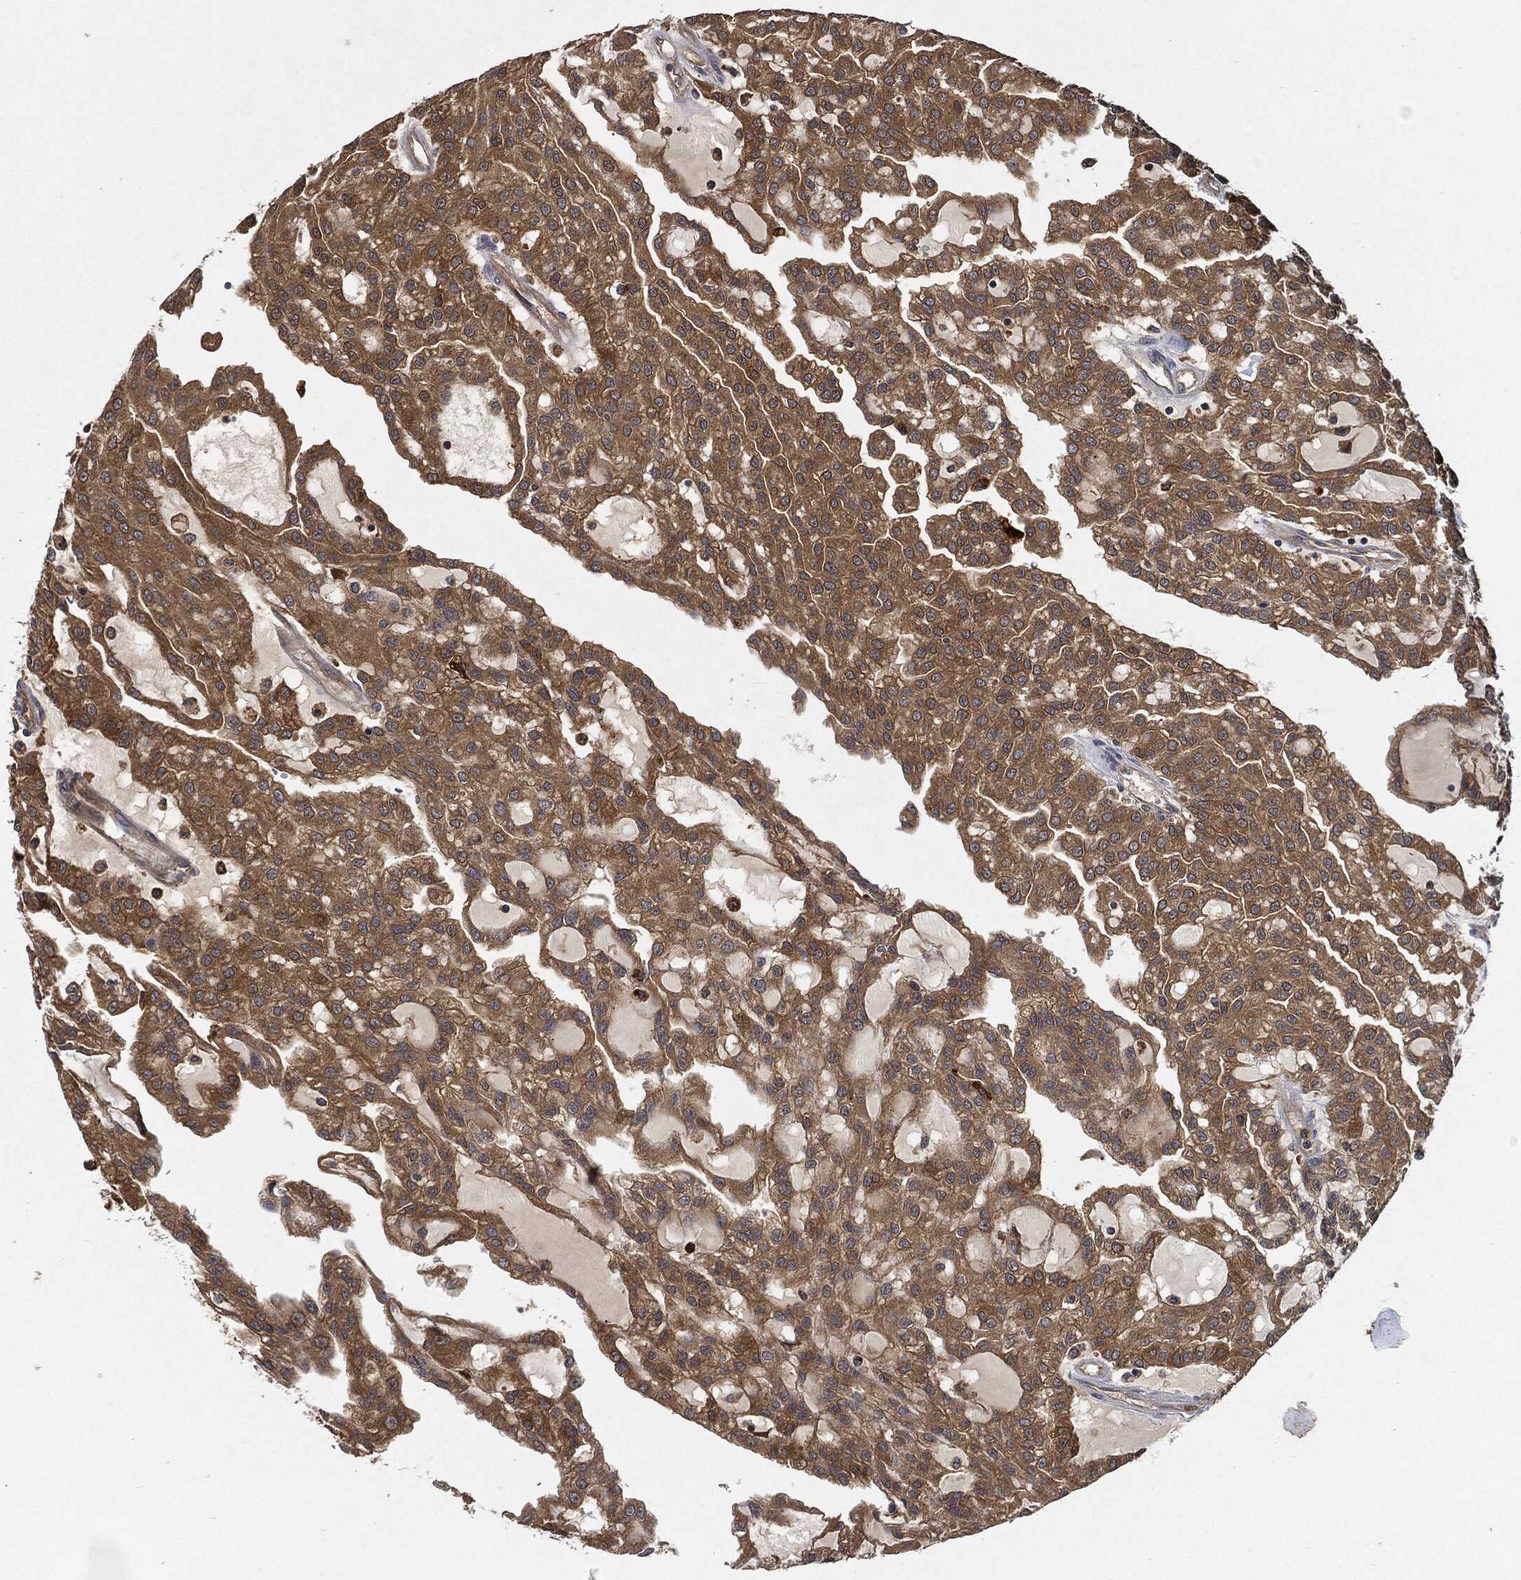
{"staining": {"intensity": "strong", "quantity": ">75%", "location": "cytoplasmic/membranous"}, "tissue": "renal cancer", "cell_type": "Tumor cells", "image_type": "cancer", "snomed": [{"axis": "morphology", "description": "Adenocarcinoma, NOS"}, {"axis": "topography", "description": "Kidney"}], "caption": "This photomicrograph reveals IHC staining of adenocarcinoma (renal), with high strong cytoplasmic/membranous expression in approximately >75% of tumor cells.", "gene": "BRAF", "patient": {"sex": "male", "age": 63}}